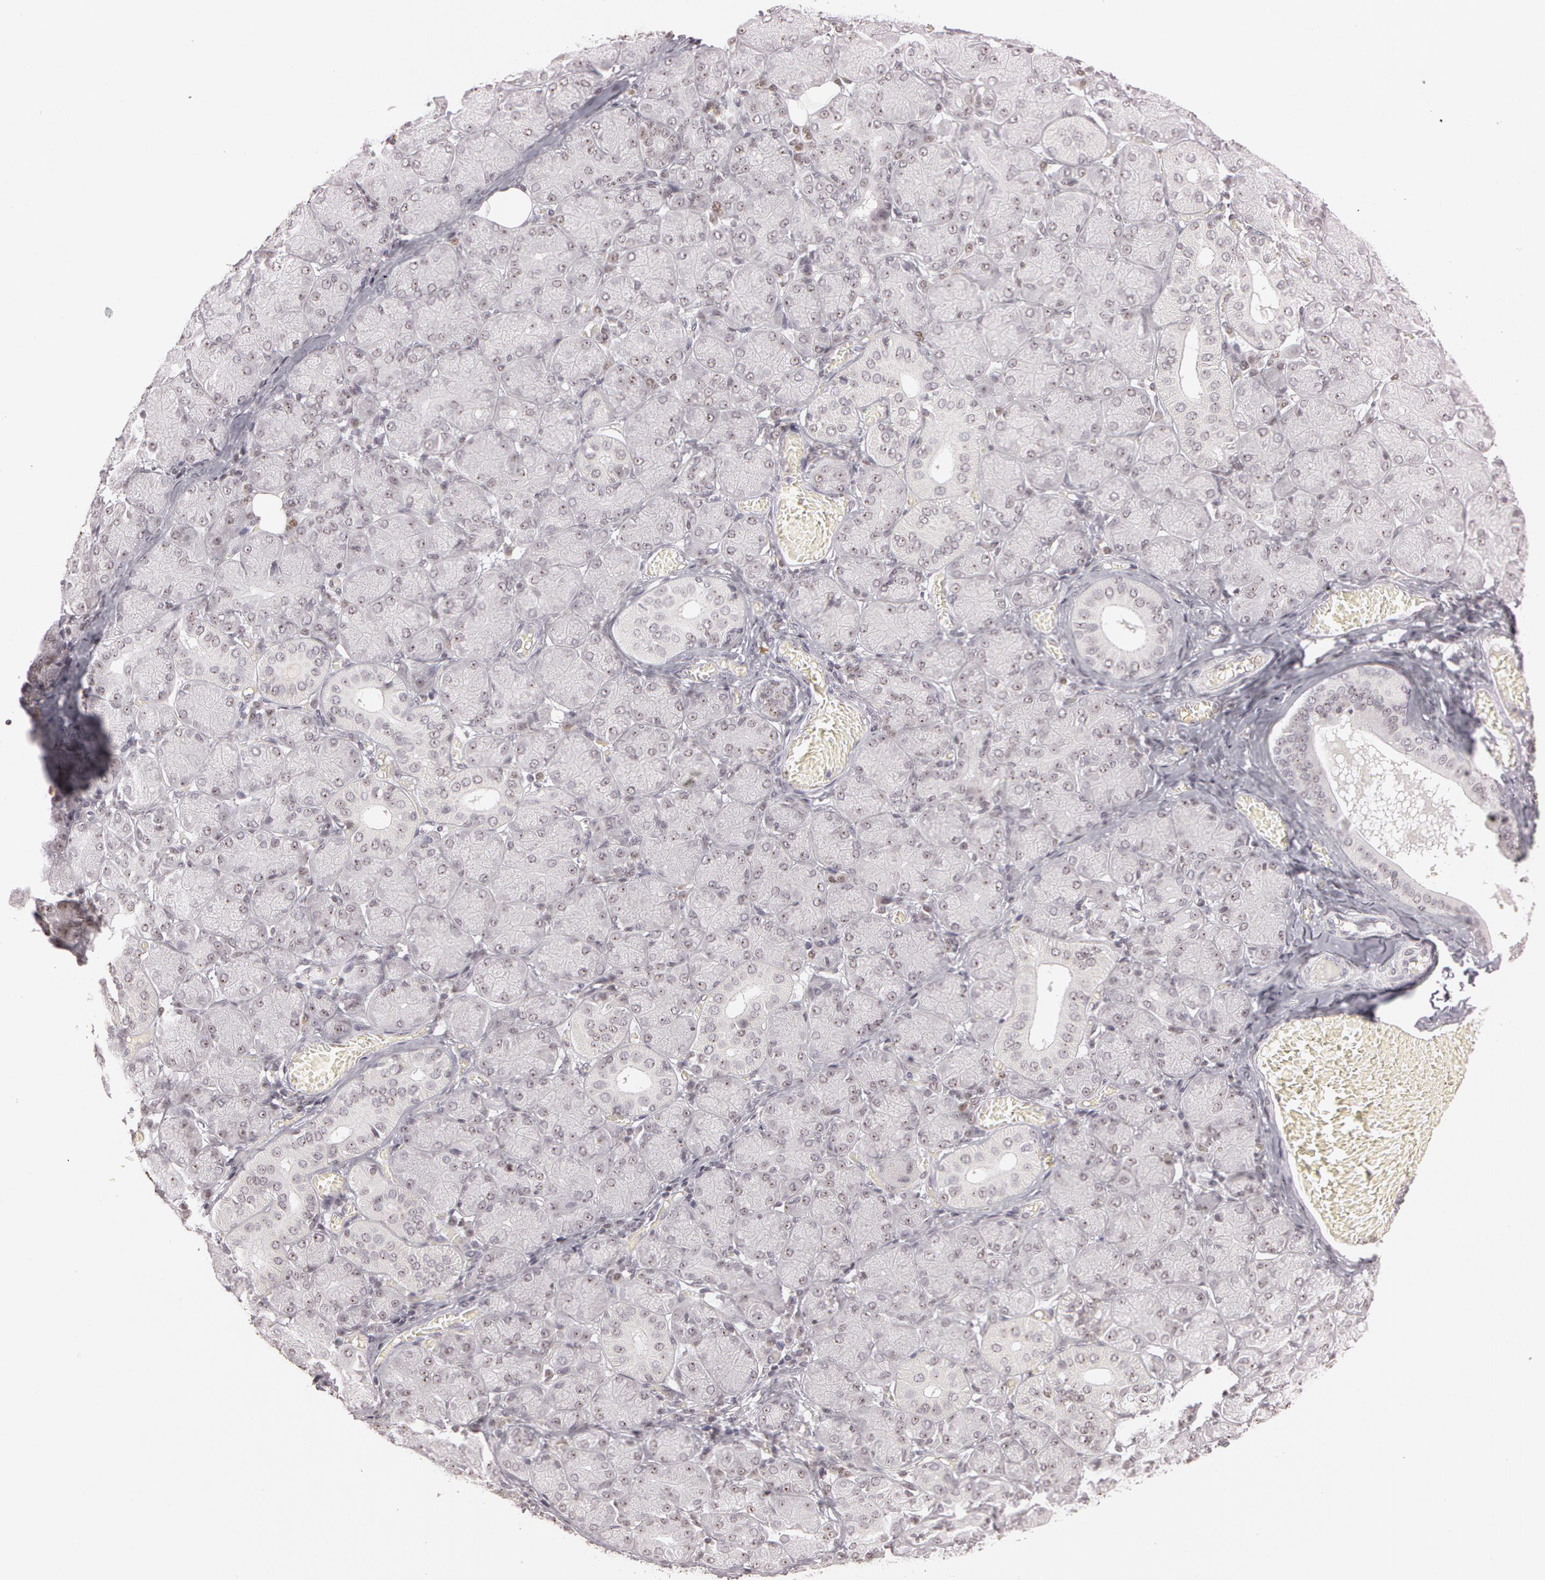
{"staining": {"intensity": "weak", "quantity": ">75%", "location": "nuclear"}, "tissue": "salivary gland", "cell_type": "Glandular cells", "image_type": "normal", "snomed": [{"axis": "morphology", "description": "Normal tissue, NOS"}, {"axis": "topography", "description": "Salivary gland"}], "caption": "Immunohistochemical staining of unremarkable human salivary gland exhibits >75% levels of weak nuclear protein staining in approximately >75% of glandular cells. The staining is performed using DAB brown chromogen to label protein expression. The nuclei are counter-stained blue using hematoxylin.", "gene": "FBL", "patient": {"sex": "female", "age": 24}}